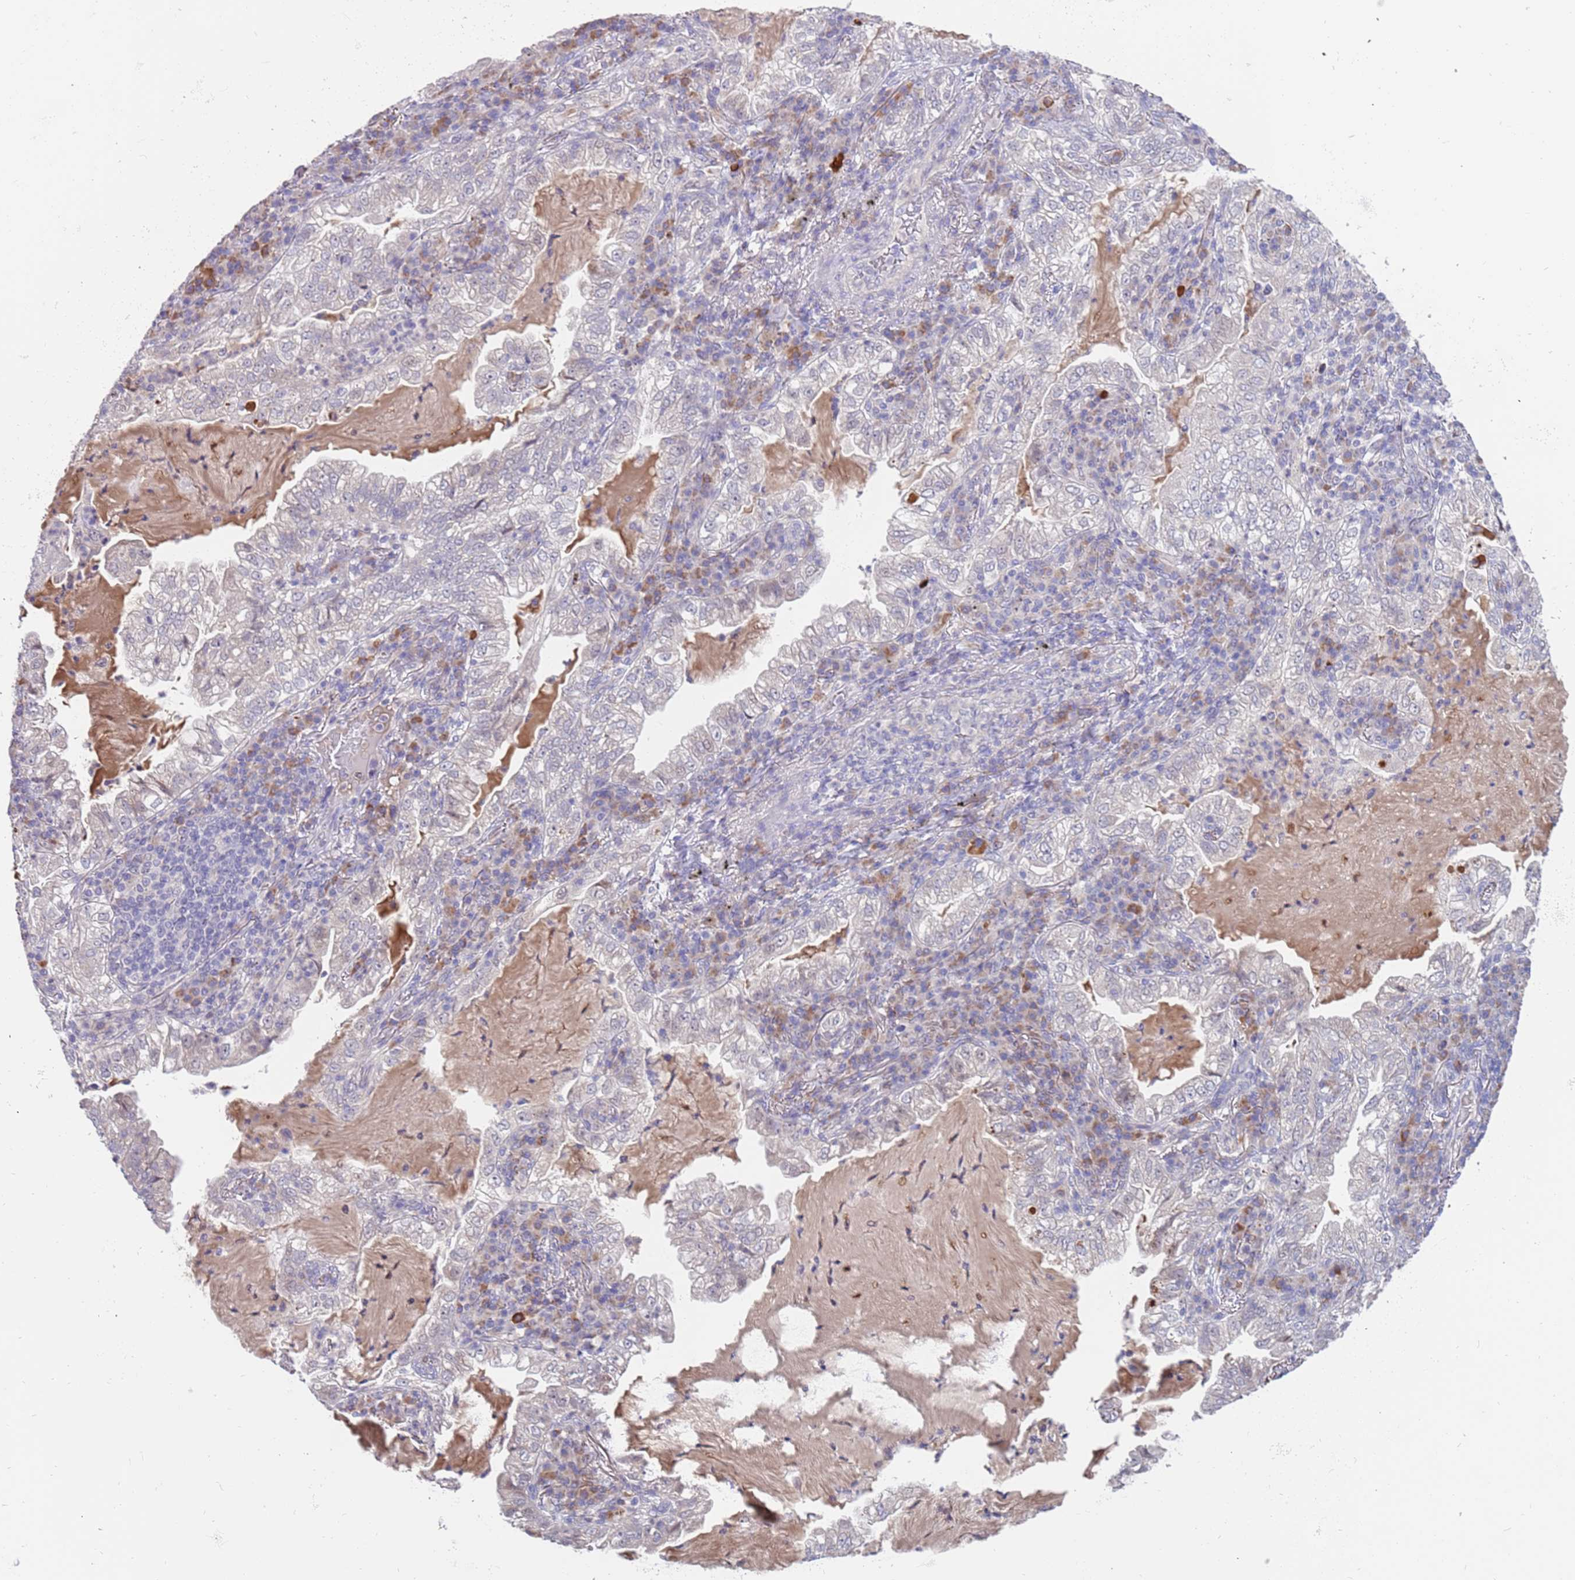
{"staining": {"intensity": "negative", "quantity": "none", "location": "none"}, "tissue": "lung cancer", "cell_type": "Tumor cells", "image_type": "cancer", "snomed": [{"axis": "morphology", "description": "Adenocarcinoma, NOS"}, {"axis": "topography", "description": "Lung"}], "caption": "Immunohistochemistry photomicrograph of human lung cancer stained for a protein (brown), which displays no positivity in tumor cells. (Brightfield microscopy of DAB immunohistochemistry at high magnification).", "gene": "ZNF746", "patient": {"sex": "female", "age": 73}}